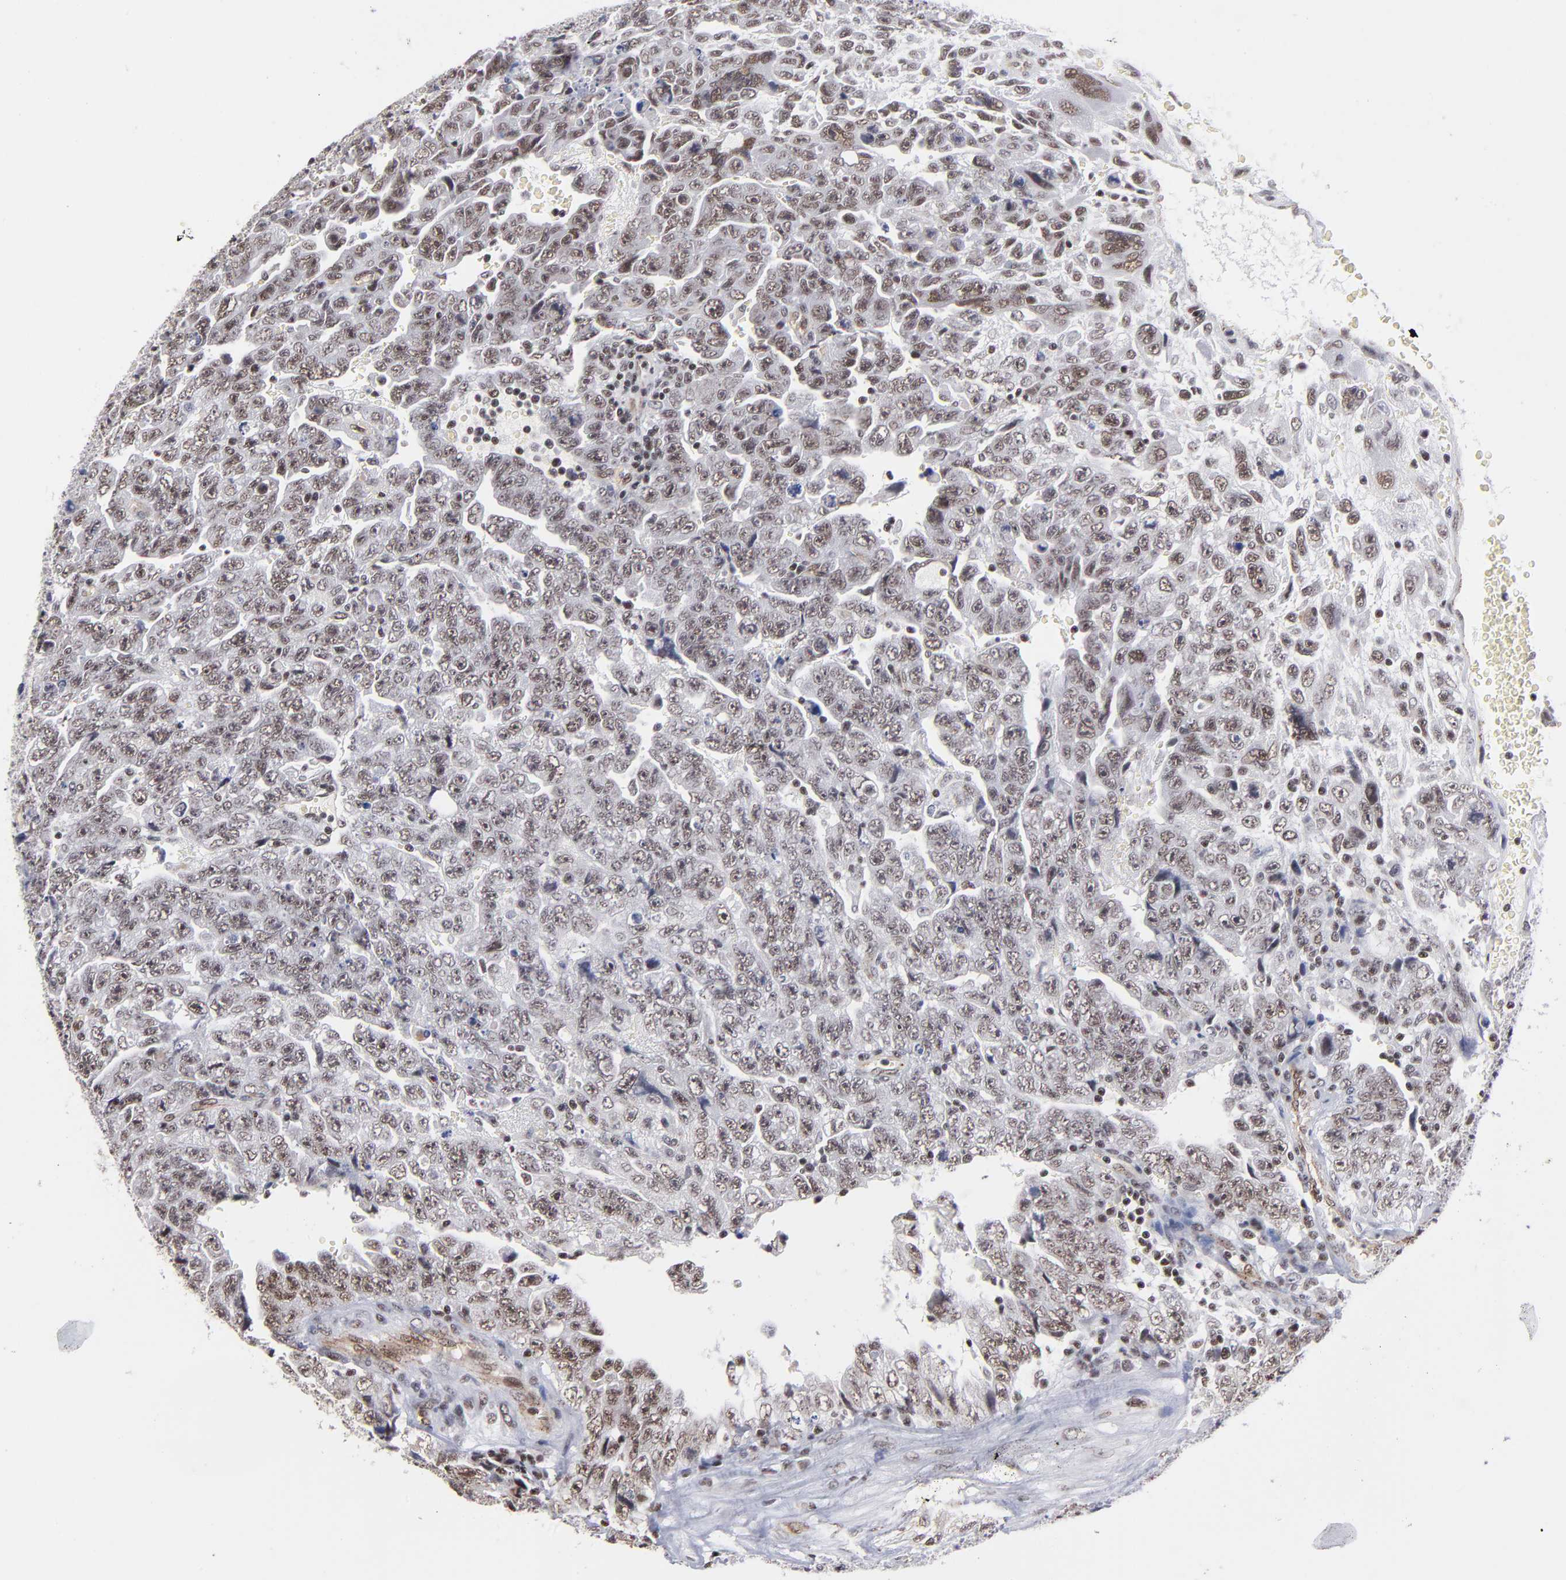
{"staining": {"intensity": "weak", "quantity": ">75%", "location": "nuclear"}, "tissue": "testis cancer", "cell_type": "Tumor cells", "image_type": "cancer", "snomed": [{"axis": "morphology", "description": "Carcinoma, Embryonal, NOS"}, {"axis": "topography", "description": "Testis"}], "caption": "A brown stain highlights weak nuclear staining of a protein in human testis cancer (embryonal carcinoma) tumor cells. The protein is stained brown, and the nuclei are stained in blue (DAB (3,3'-diaminobenzidine) IHC with brightfield microscopy, high magnification).", "gene": "GABPA", "patient": {"sex": "male", "age": 28}}